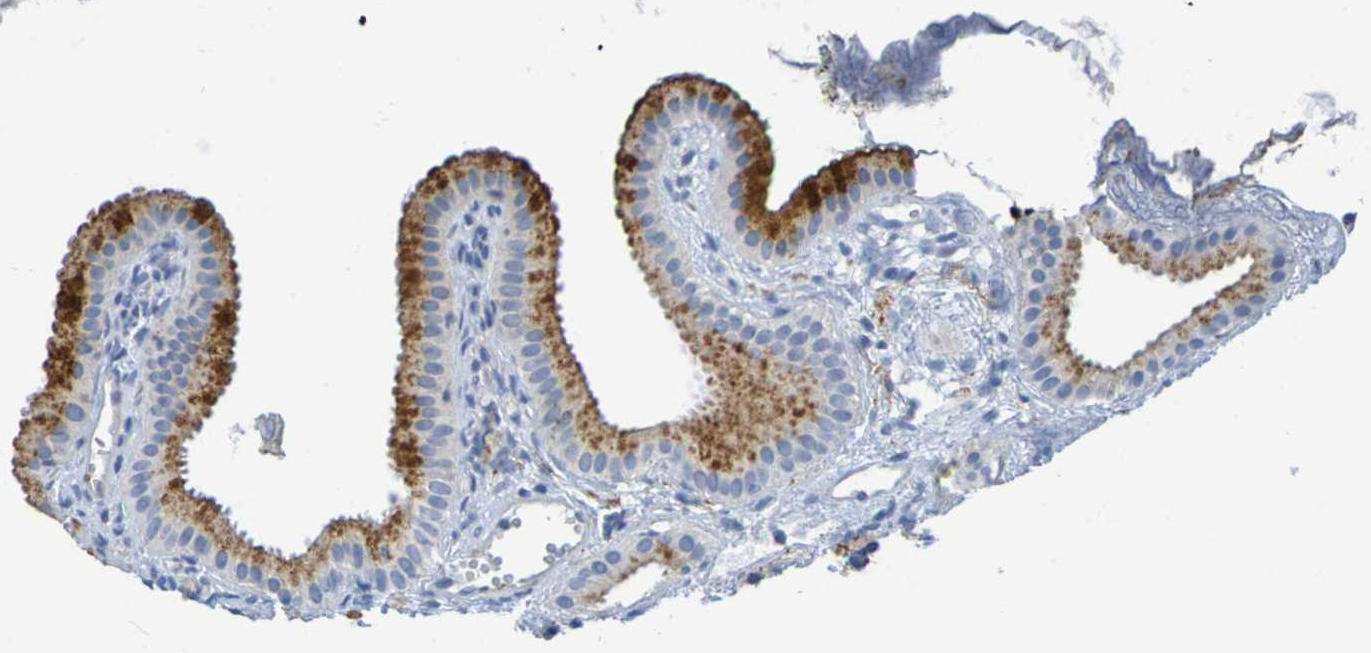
{"staining": {"intensity": "strong", "quantity": ">75%", "location": "cytoplasmic/membranous"}, "tissue": "gallbladder", "cell_type": "Glandular cells", "image_type": "normal", "snomed": [{"axis": "morphology", "description": "Normal tissue, NOS"}, {"axis": "topography", "description": "Gallbladder"}], "caption": "Protein analysis of normal gallbladder shows strong cytoplasmic/membranous staining in approximately >75% of glandular cells.", "gene": "IL10", "patient": {"sex": "female", "age": 64}}